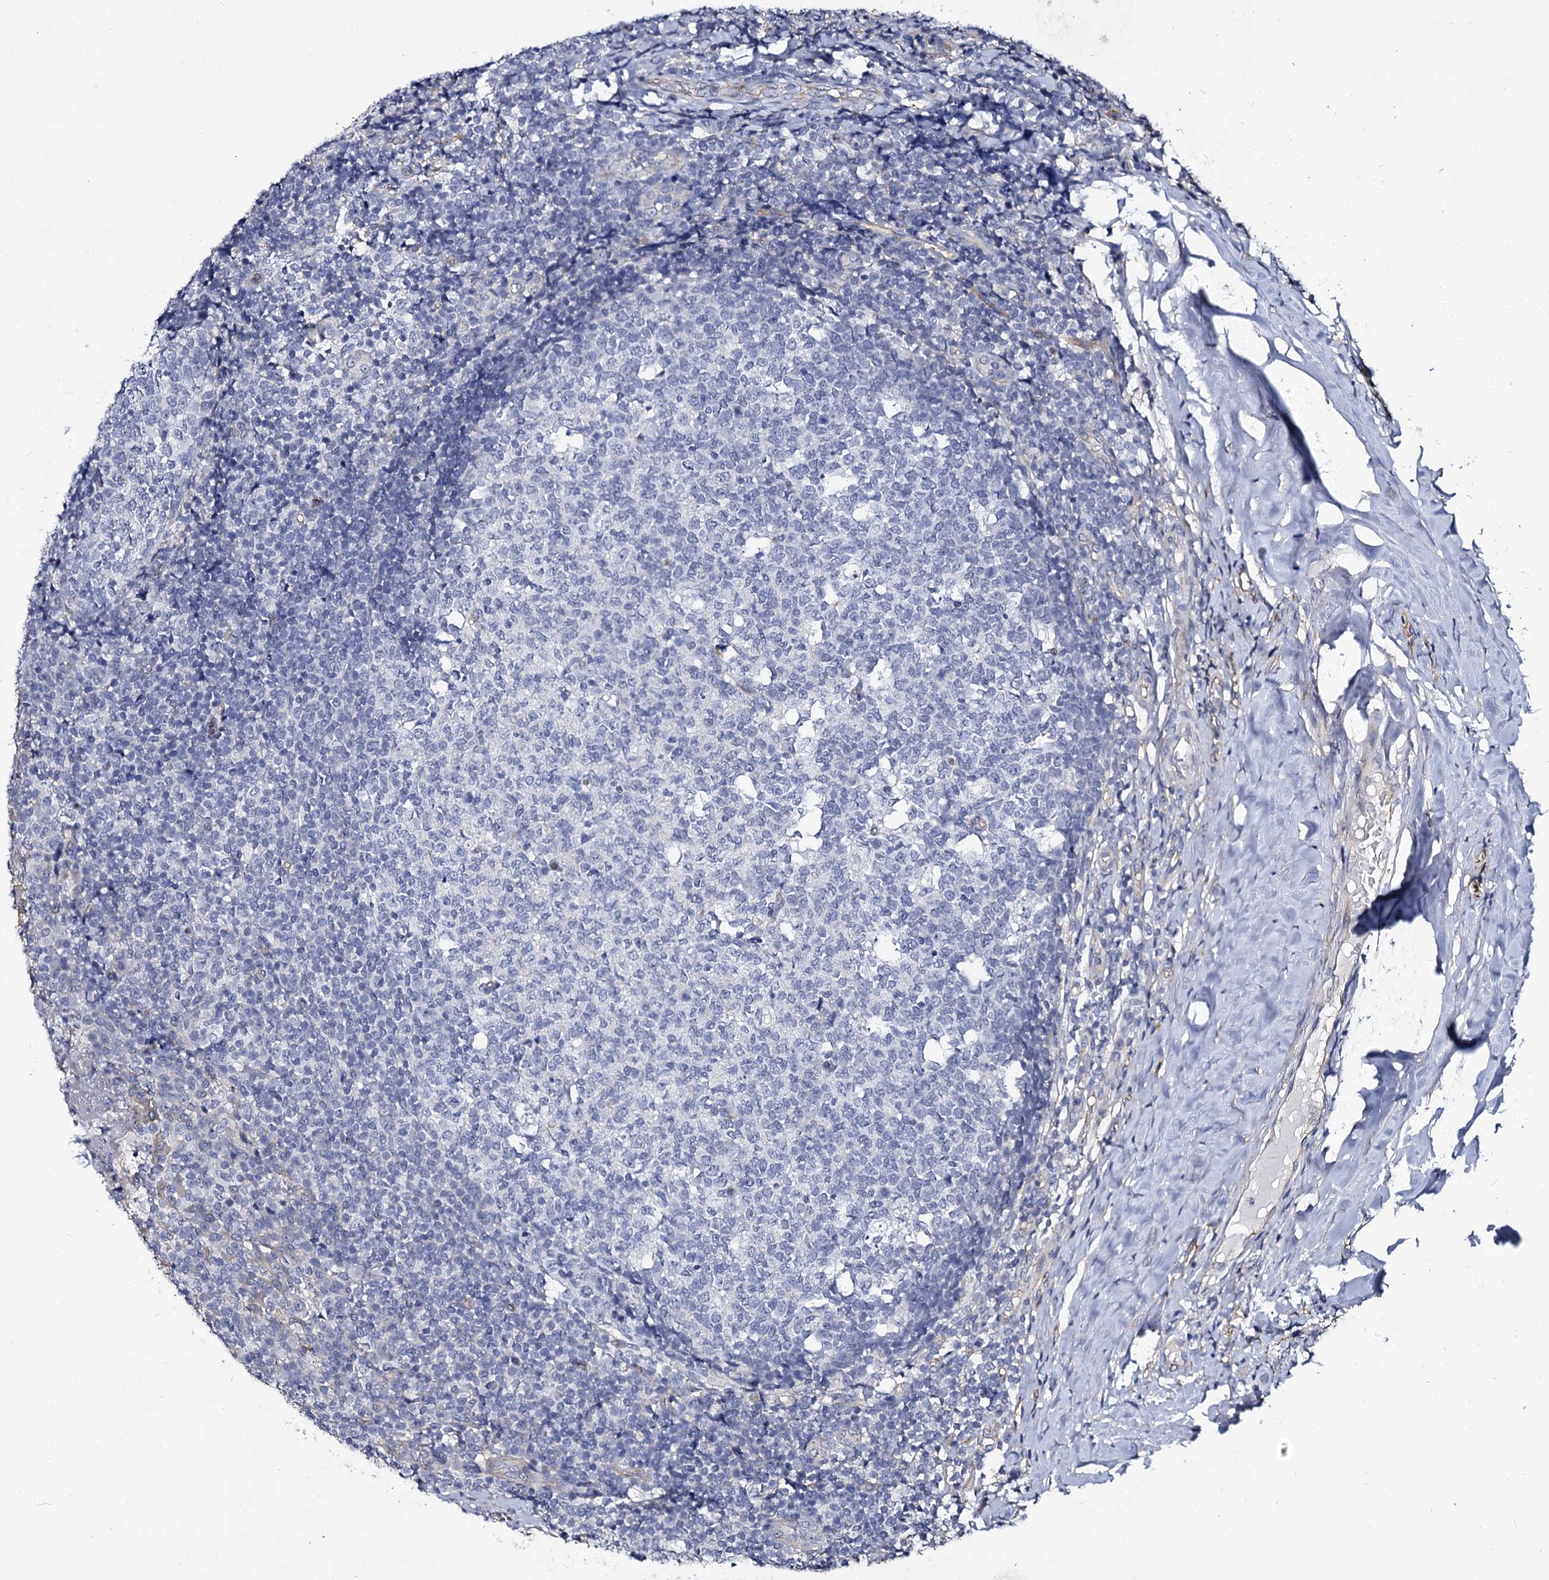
{"staining": {"intensity": "negative", "quantity": "none", "location": "none"}, "tissue": "tonsil", "cell_type": "Germinal center cells", "image_type": "normal", "snomed": [{"axis": "morphology", "description": "Normal tissue, NOS"}, {"axis": "topography", "description": "Tonsil"}], "caption": "This histopathology image is of normal tonsil stained with immunohistochemistry (IHC) to label a protein in brown with the nuclei are counter-stained blue. There is no staining in germinal center cells.", "gene": "CBFB", "patient": {"sex": "female", "age": 19}}